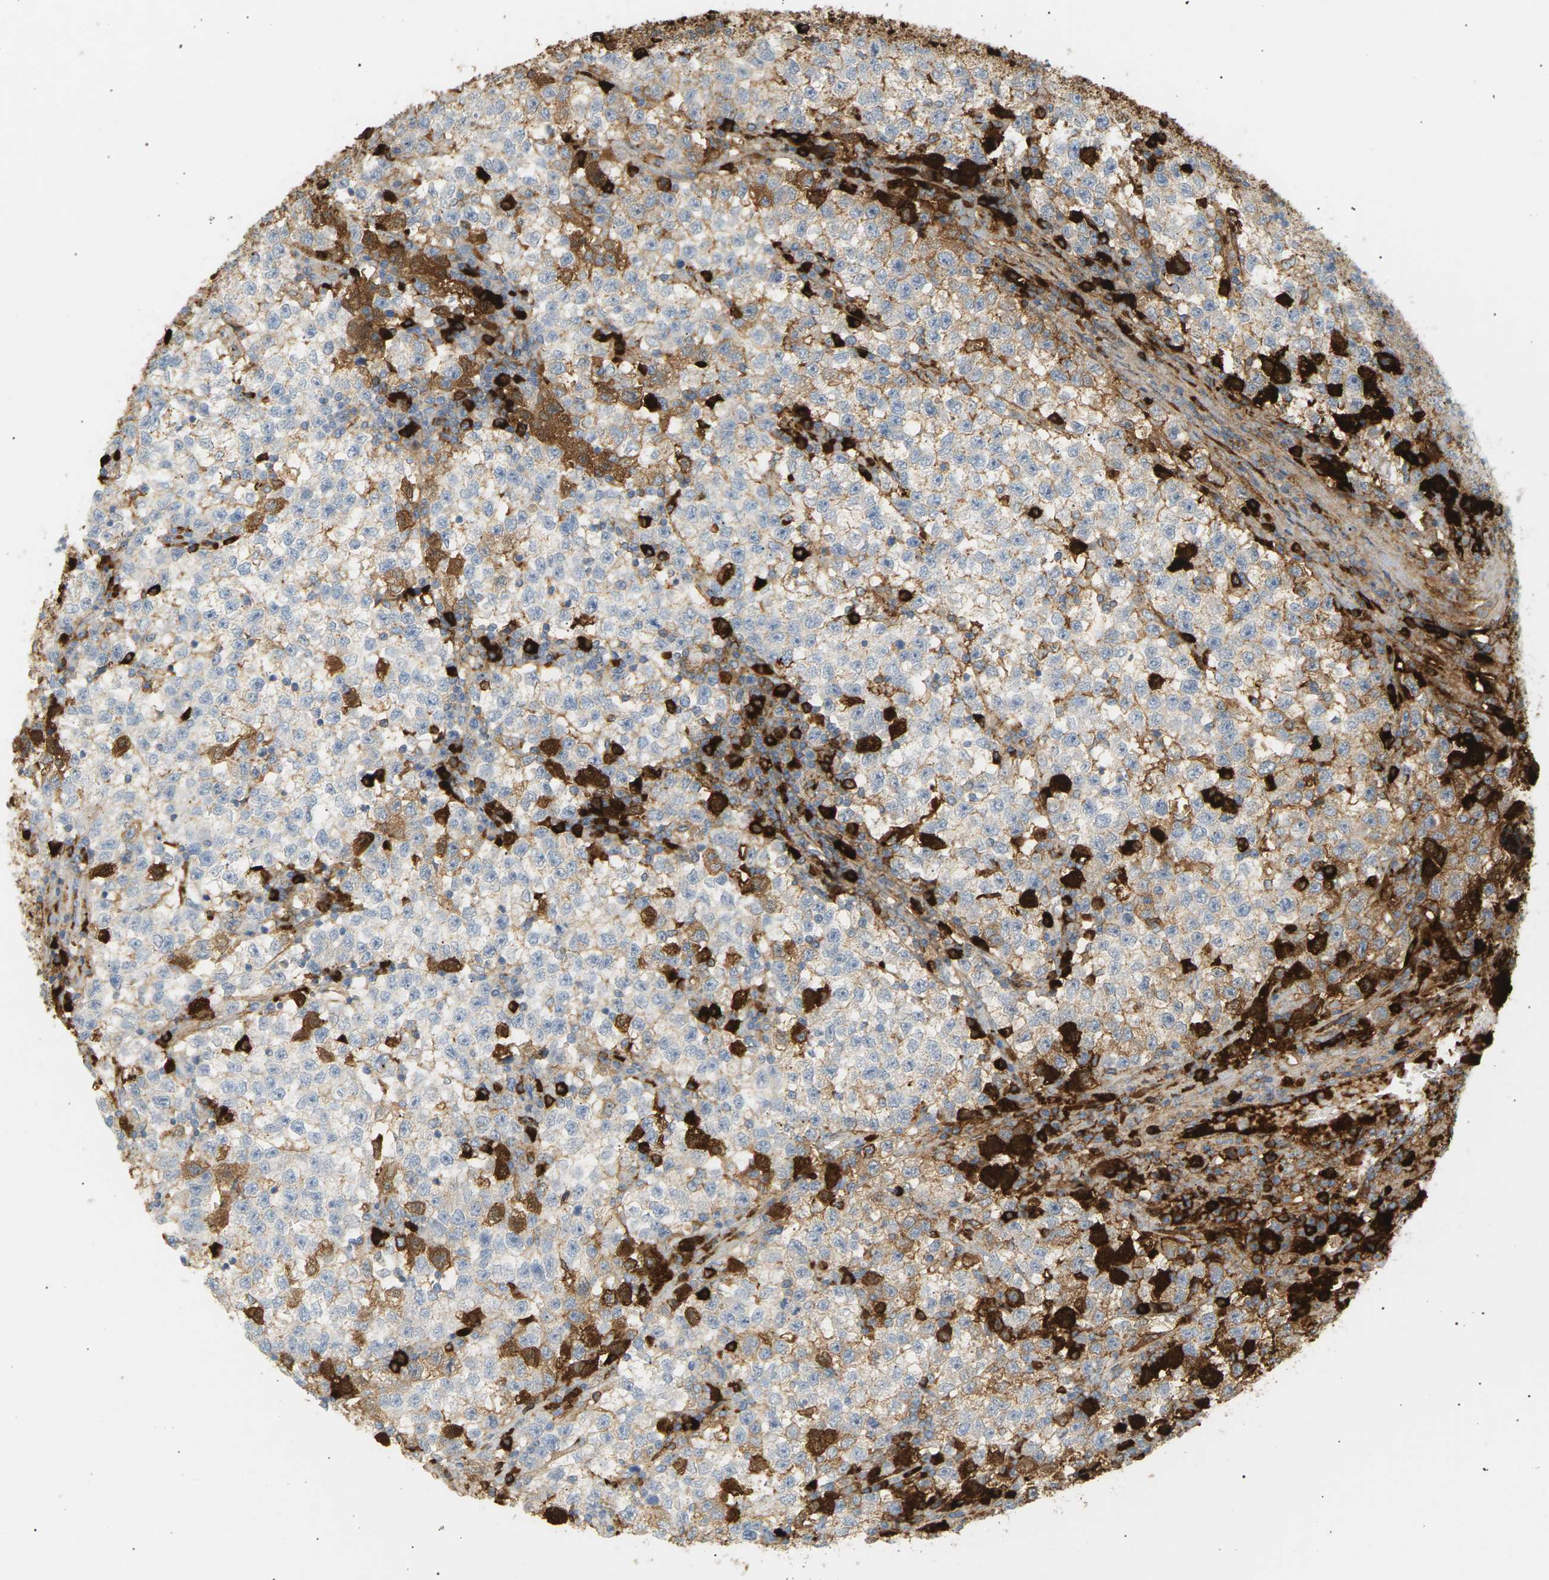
{"staining": {"intensity": "weak", "quantity": "<25%", "location": "cytoplasmic/membranous,nuclear"}, "tissue": "testis cancer", "cell_type": "Tumor cells", "image_type": "cancer", "snomed": [{"axis": "morphology", "description": "Seminoma, NOS"}, {"axis": "topography", "description": "Testis"}], "caption": "High magnification brightfield microscopy of testis cancer stained with DAB (brown) and counterstained with hematoxylin (blue): tumor cells show no significant positivity.", "gene": "IGLC3", "patient": {"sex": "male", "age": 22}}